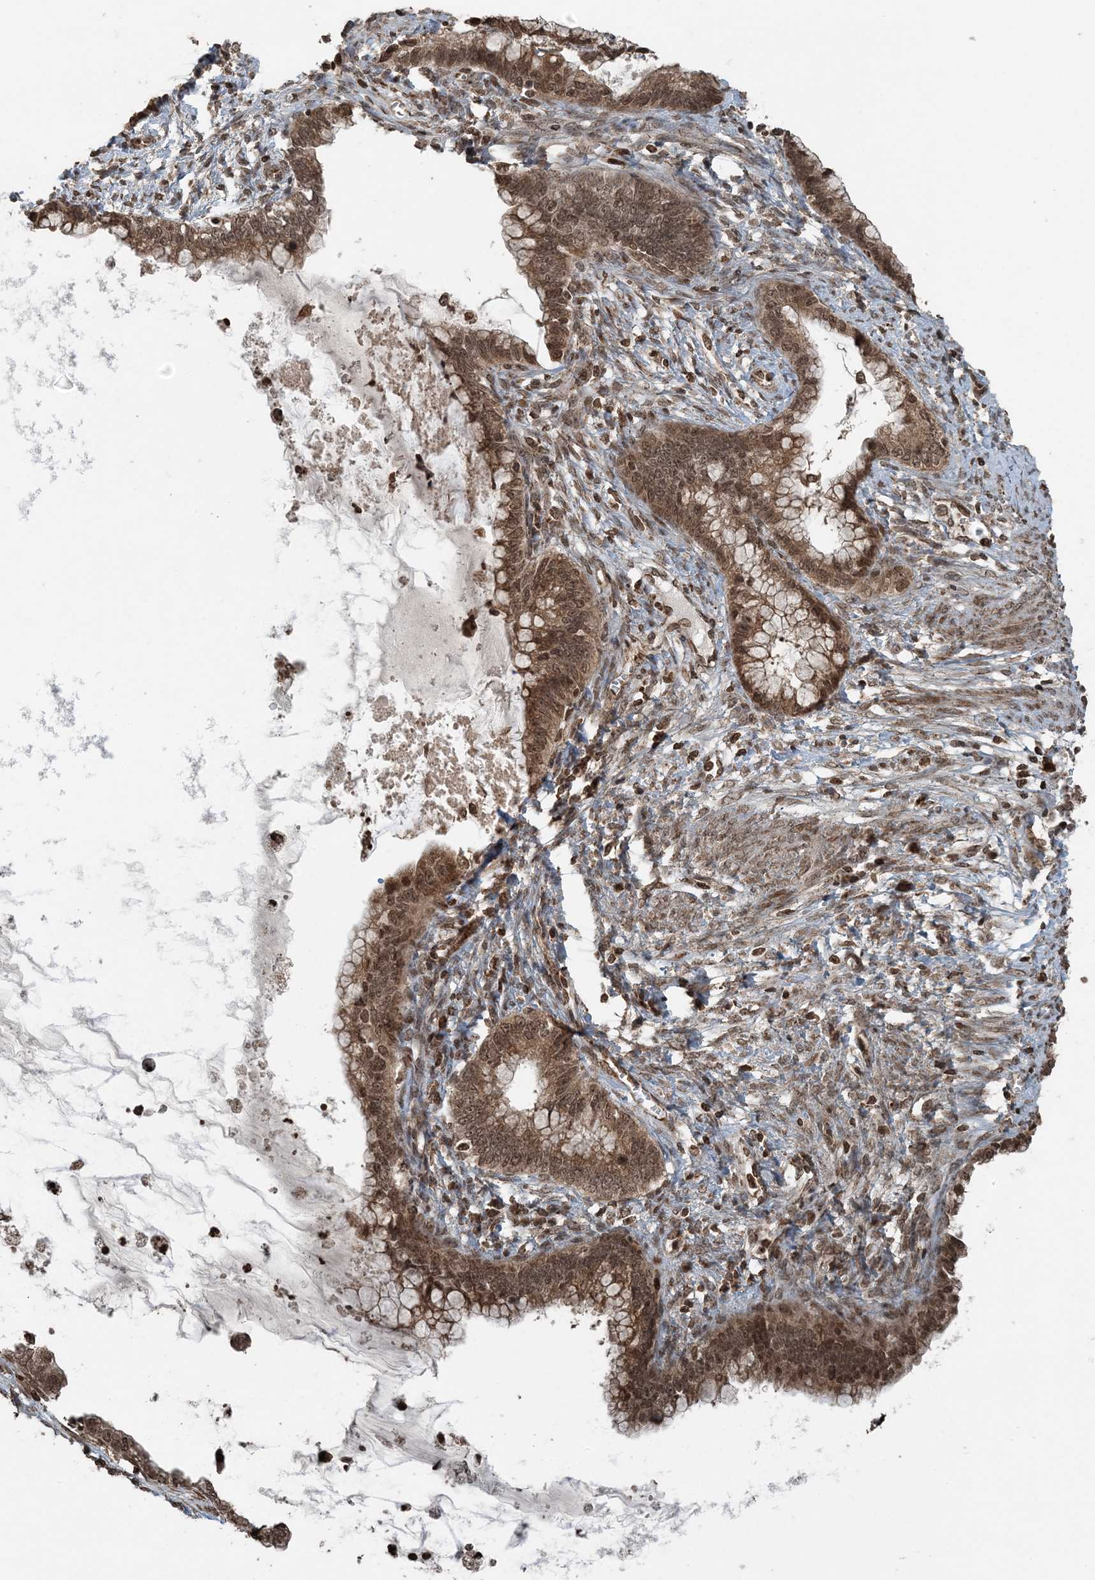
{"staining": {"intensity": "moderate", "quantity": ">75%", "location": "cytoplasmic/membranous,nuclear"}, "tissue": "cervical cancer", "cell_type": "Tumor cells", "image_type": "cancer", "snomed": [{"axis": "morphology", "description": "Adenocarcinoma, NOS"}, {"axis": "topography", "description": "Cervix"}], "caption": "Immunohistochemistry image of neoplastic tissue: adenocarcinoma (cervical) stained using IHC reveals medium levels of moderate protein expression localized specifically in the cytoplasmic/membranous and nuclear of tumor cells, appearing as a cytoplasmic/membranous and nuclear brown color.", "gene": "ZFAND2B", "patient": {"sex": "female", "age": 44}}